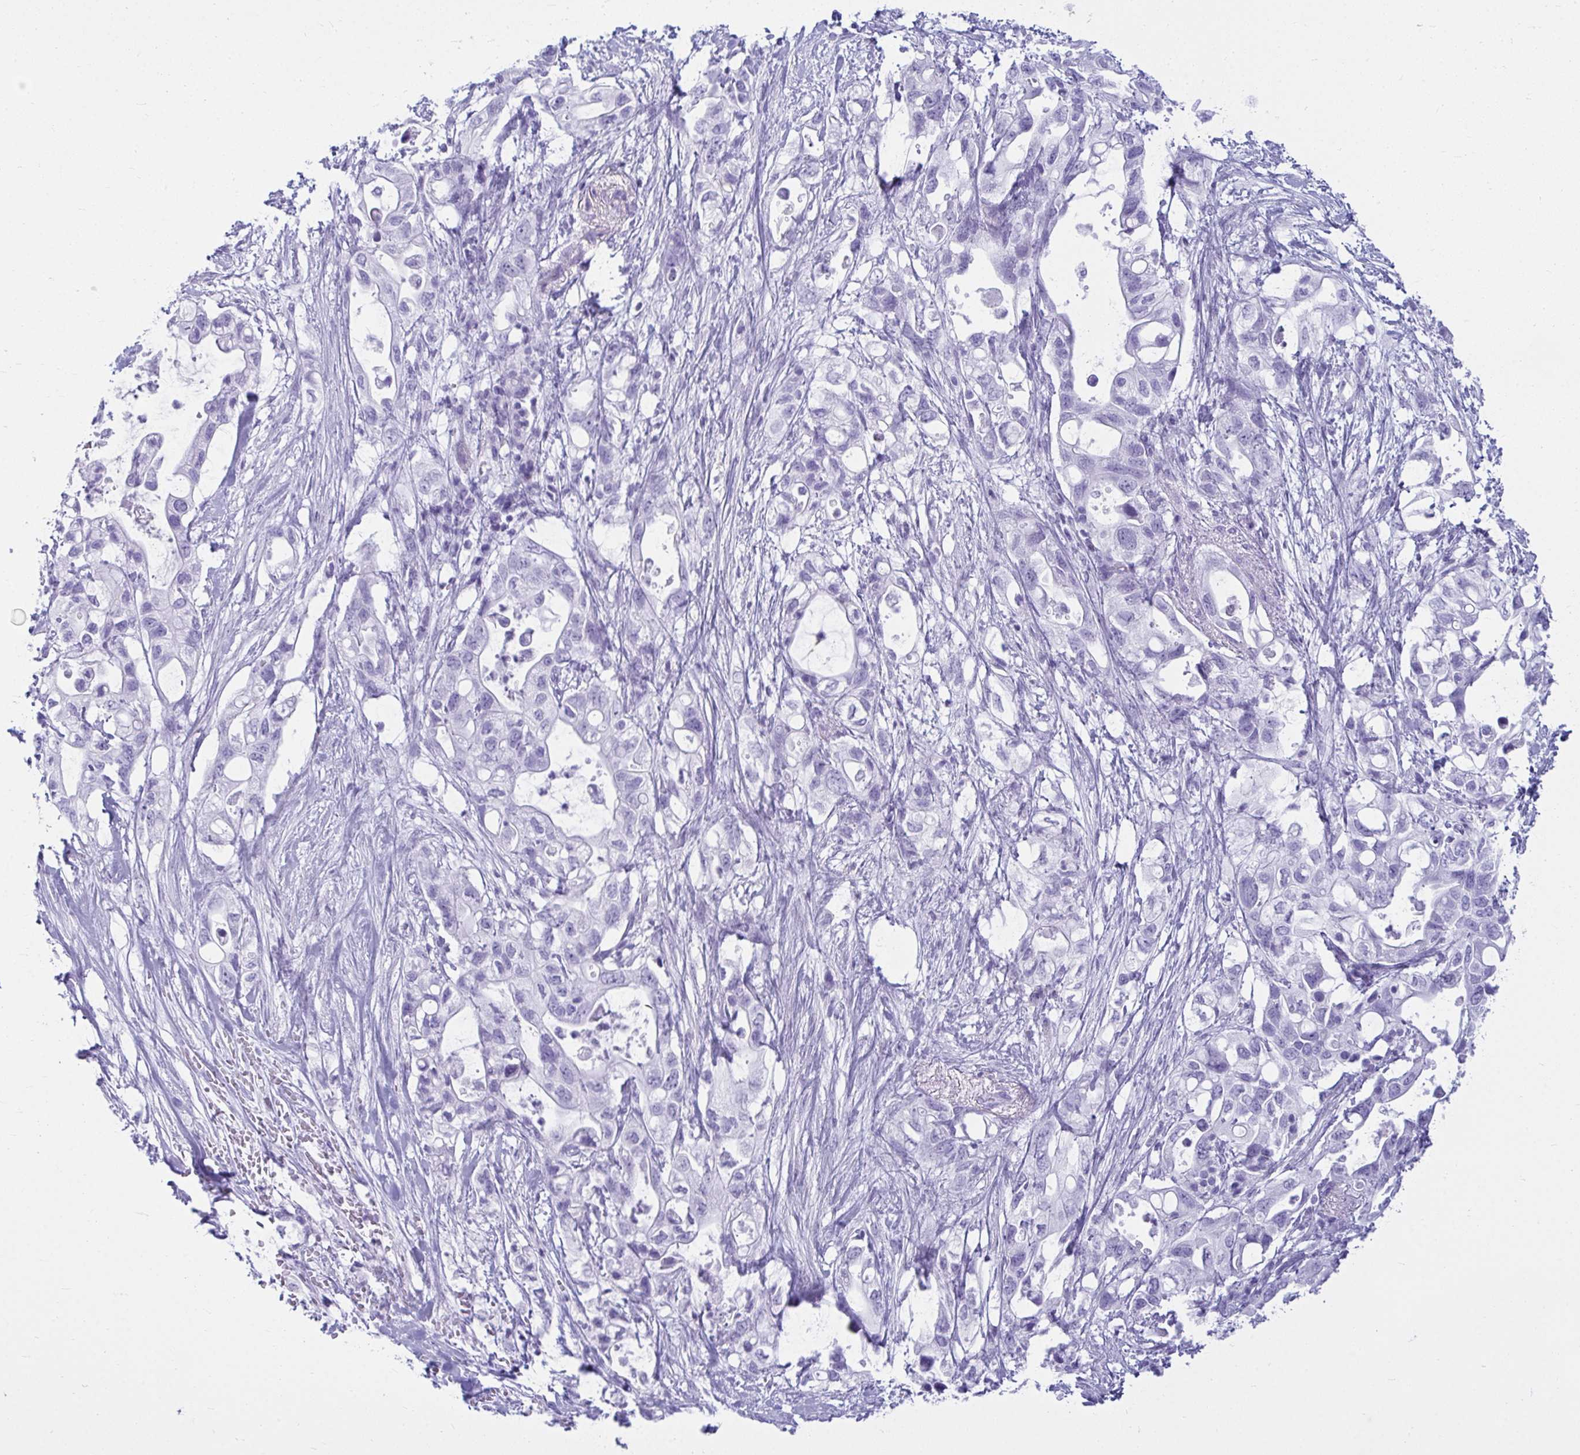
{"staining": {"intensity": "negative", "quantity": "none", "location": "none"}, "tissue": "pancreatic cancer", "cell_type": "Tumor cells", "image_type": "cancer", "snomed": [{"axis": "morphology", "description": "Adenocarcinoma, NOS"}, {"axis": "topography", "description": "Pancreas"}], "caption": "The photomicrograph exhibits no significant staining in tumor cells of adenocarcinoma (pancreatic).", "gene": "CLGN", "patient": {"sex": "female", "age": 72}}